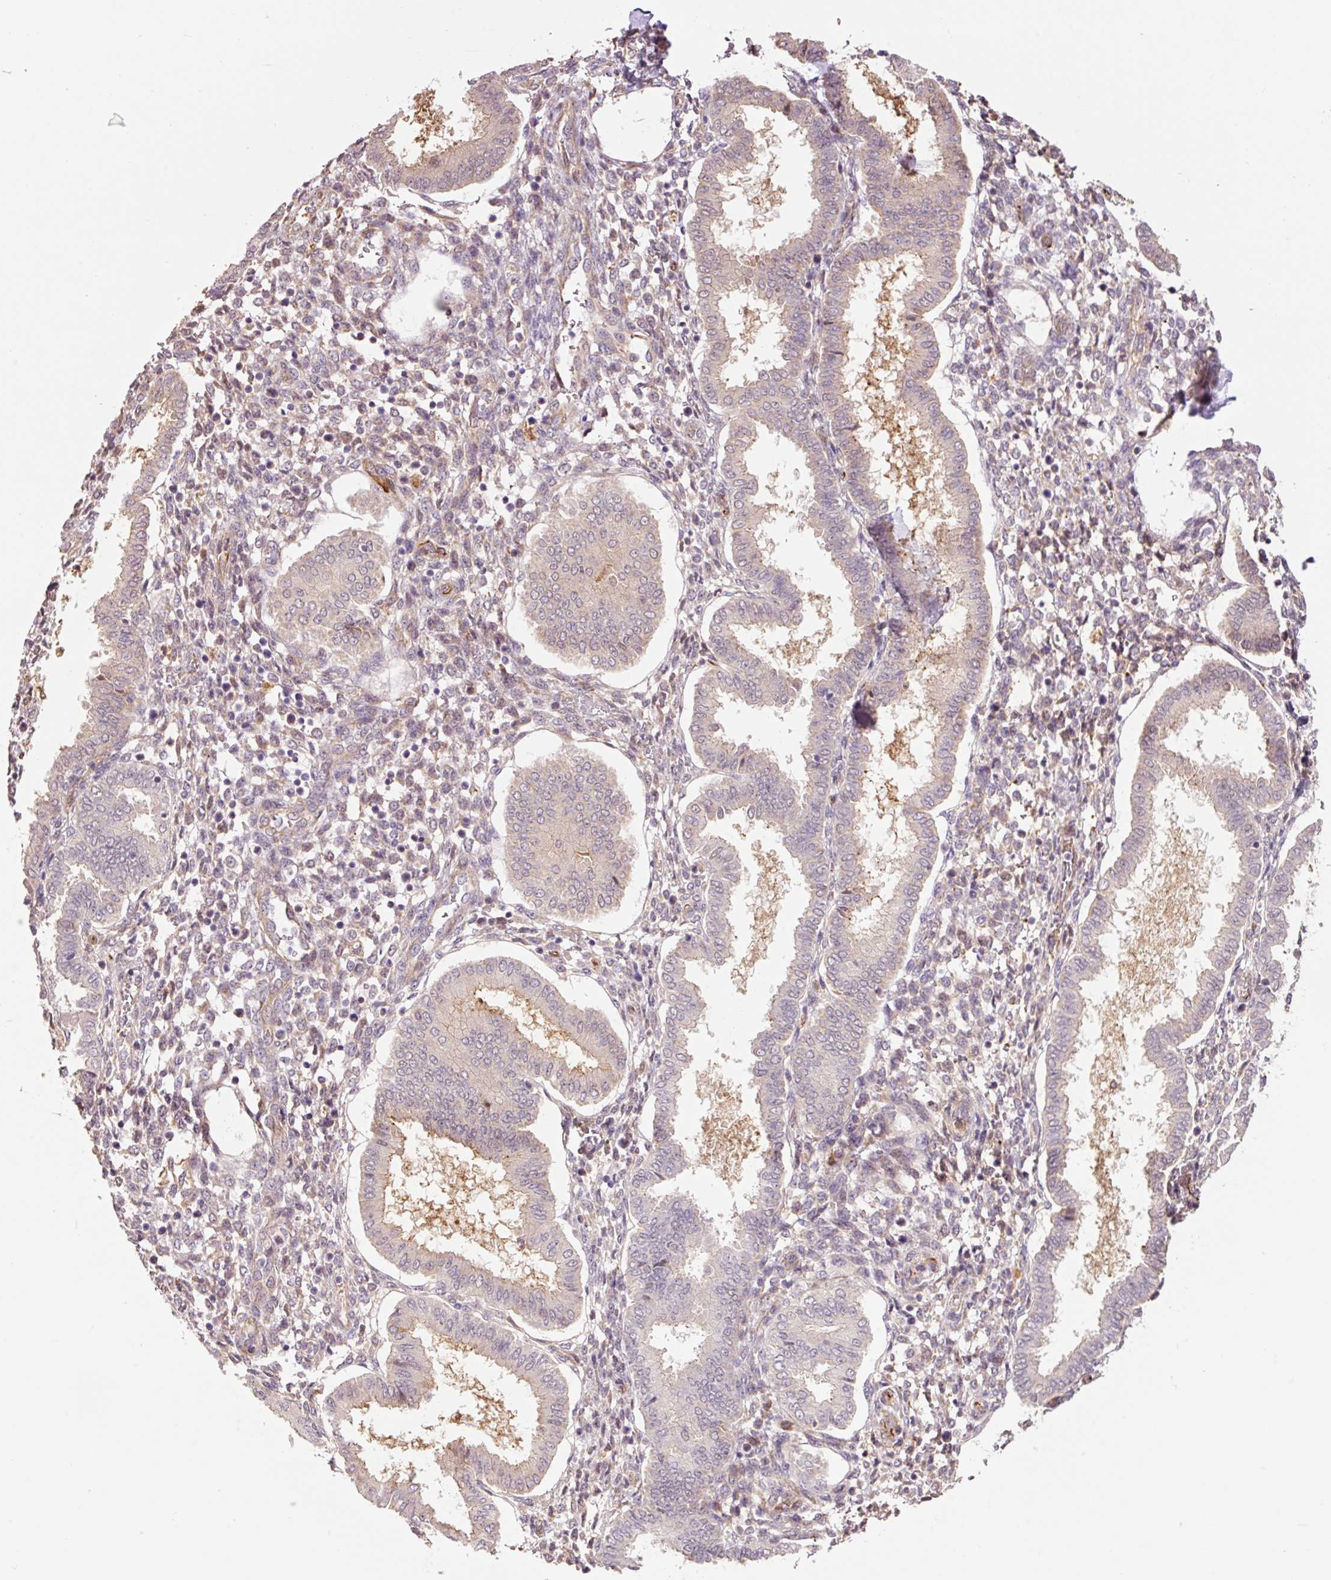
{"staining": {"intensity": "negative", "quantity": "none", "location": "none"}, "tissue": "endometrium", "cell_type": "Cells in endometrial stroma", "image_type": "normal", "snomed": [{"axis": "morphology", "description": "Normal tissue, NOS"}, {"axis": "topography", "description": "Endometrium"}], "caption": "DAB (3,3'-diaminobenzidine) immunohistochemical staining of unremarkable endometrium shows no significant staining in cells in endometrial stroma. The staining is performed using DAB brown chromogen with nuclei counter-stained in using hematoxylin.", "gene": "PCK2", "patient": {"sex": "female", "age": 24}}